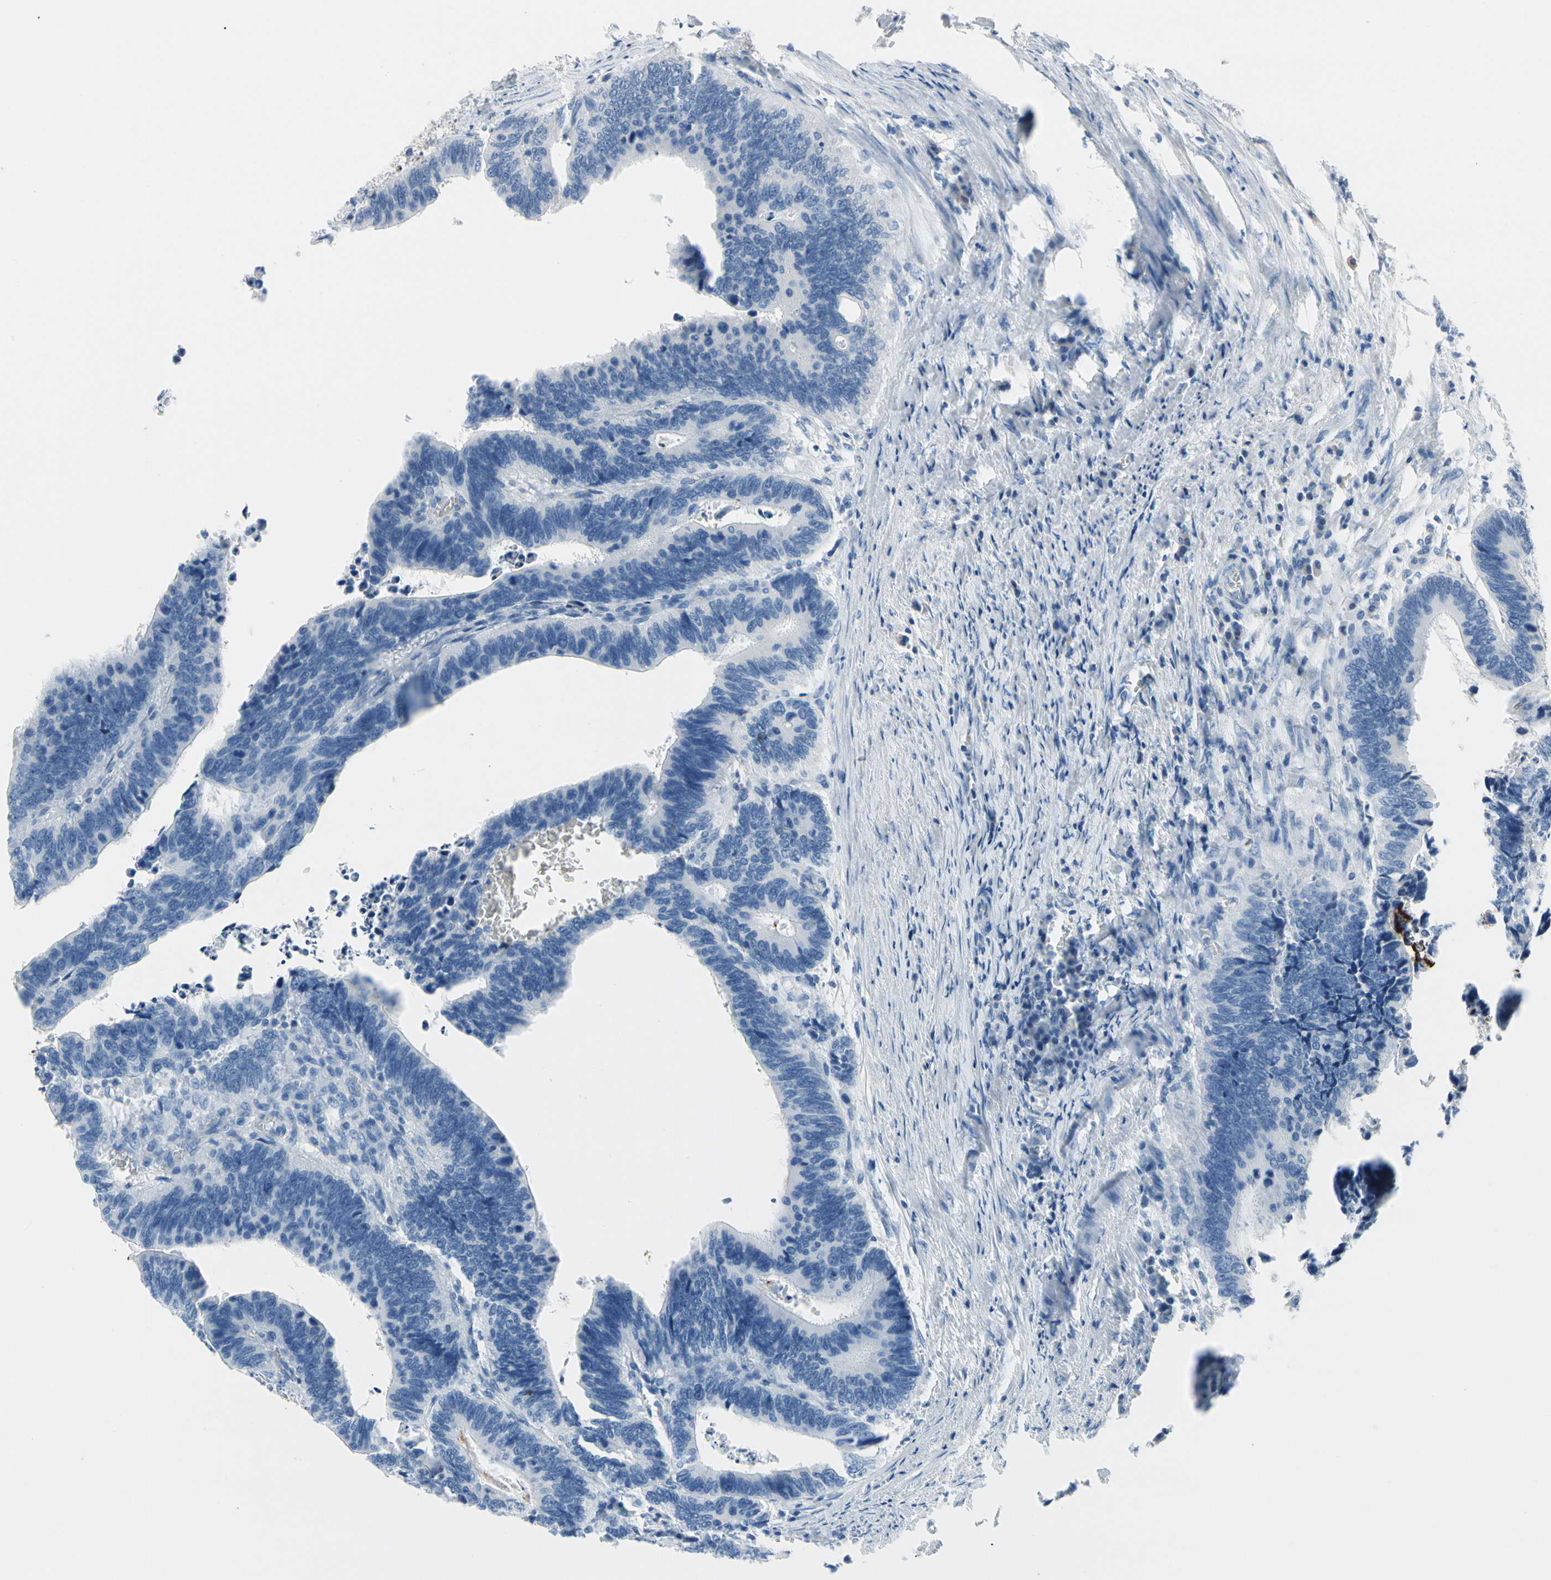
{"staining": {"intensity": "negative", "quantity": "none", "location": "none"}, "tissue": "colorectal cancer", "cell_type": "Tumor cells", "image_type": "cancer", "snomed": [{"axis": "morphology", "description": "Adenocarcinoma, NOS"}, {"axis": "topography", "description": "Colon"}], "caption": "Immunohistochemical staining of colorectal adenocarcinoma displays no significant expression in tumor cells. (Stains: DAB IHC with hematoxylin counter stain, Microscopy: brightfield microscopy at high magnification).", "gene": "MUC5B", "patient": {"sex": "male", "age": 72}}